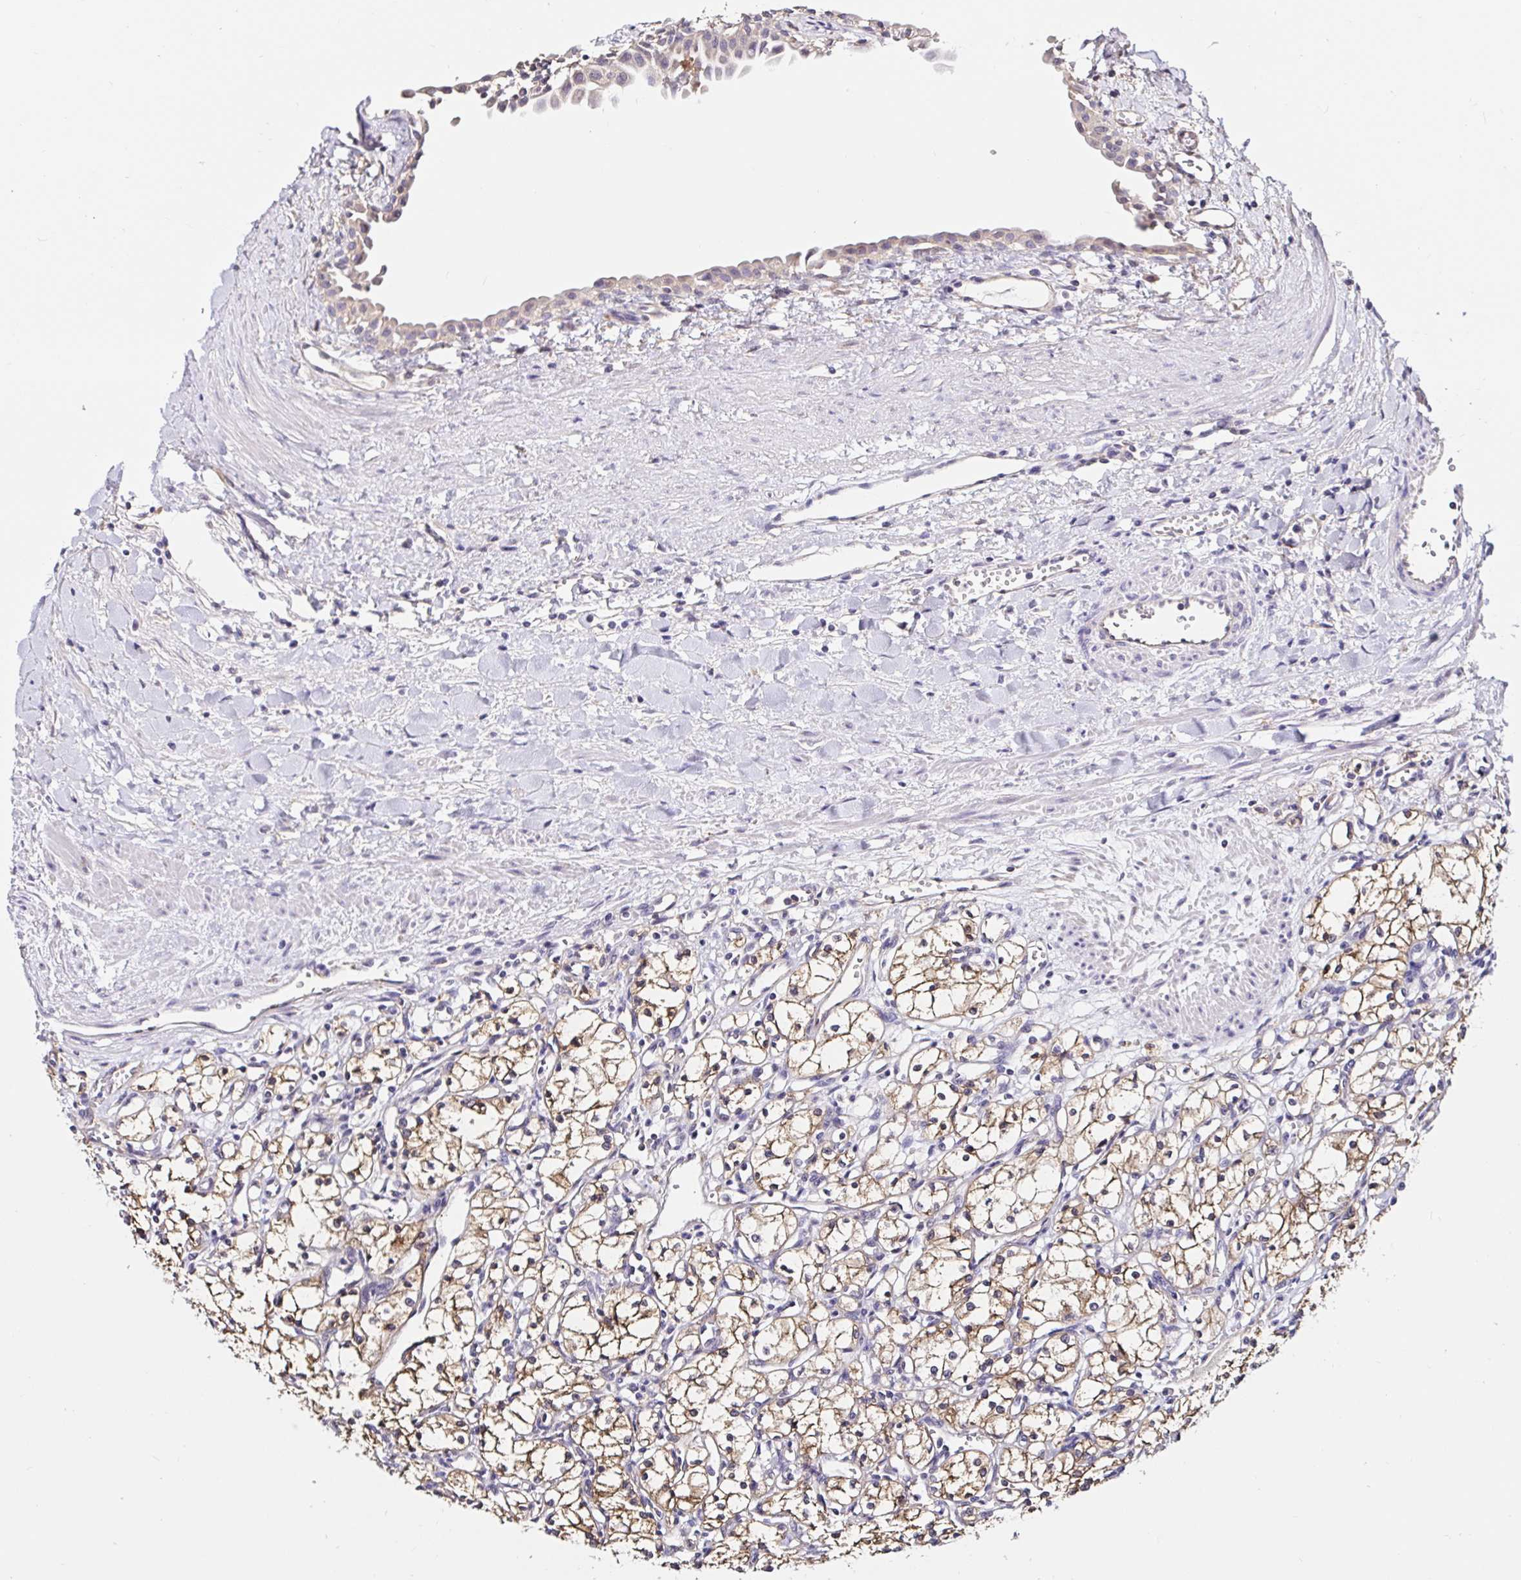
{"staining": {"intensity": "moderate", "quantity": ">75%", "location": "cytoplasmic/membranous"}, "tissue": "renal cancer", "cell_type": "Tumor cells", "image_type": "cancer", "snomed": [{"axis": "morphology", "description": "Adenocarcinoma, NOS"}, {"axis": "topography", "description": "Kidney"}], "caption": "The image demonstrates a brown stain indicating the presence of a protein in the cytoplasmic/membranous of tumor cells in renal cancer. (brown staining indicates protein expression, while blue staining denotes nuclei).", "gene": "RSRP1", "patient": {"sex": "male", "age": 59}}